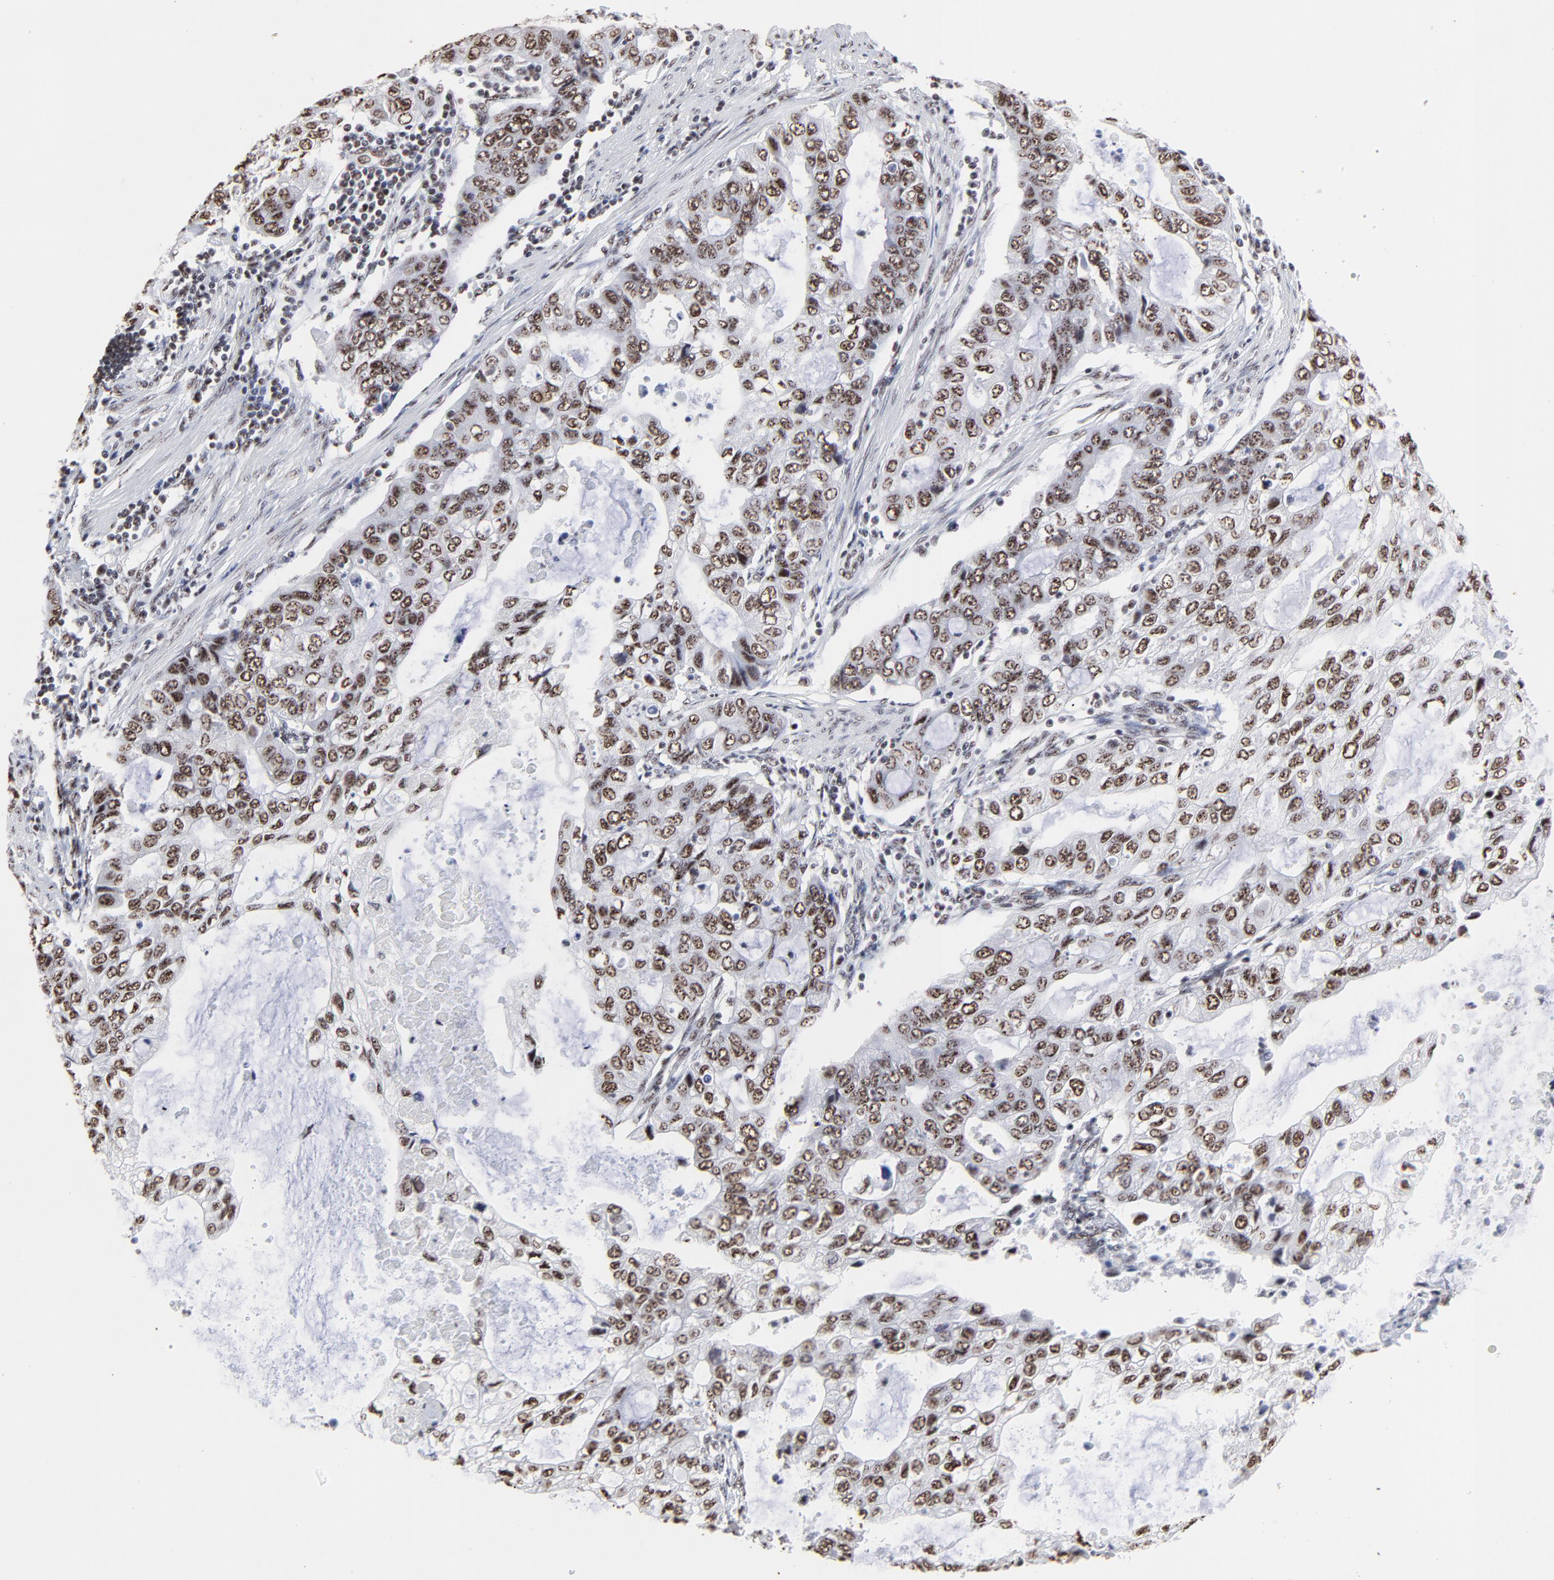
{"staining": {"intensity": "weak", "quantity": ">75%", "location": "nuclear"}, "tissue": "stomach cancer", "cell_type": "Tumor cells", "image_type": "cancer", "snomed": [{"axis": "morphology", "description": "Adenocarcinoma, NOS"}, {"axis": "topography", "description": "Stomach, upper"}], "caption": "Human stomach adenocarcinoma stained for a protein (brown) reveals weak nuclear positive staining in about >75% of tumor cells.", "gene": "MBD4", "patient": {"sex": "female", "age": 52}}